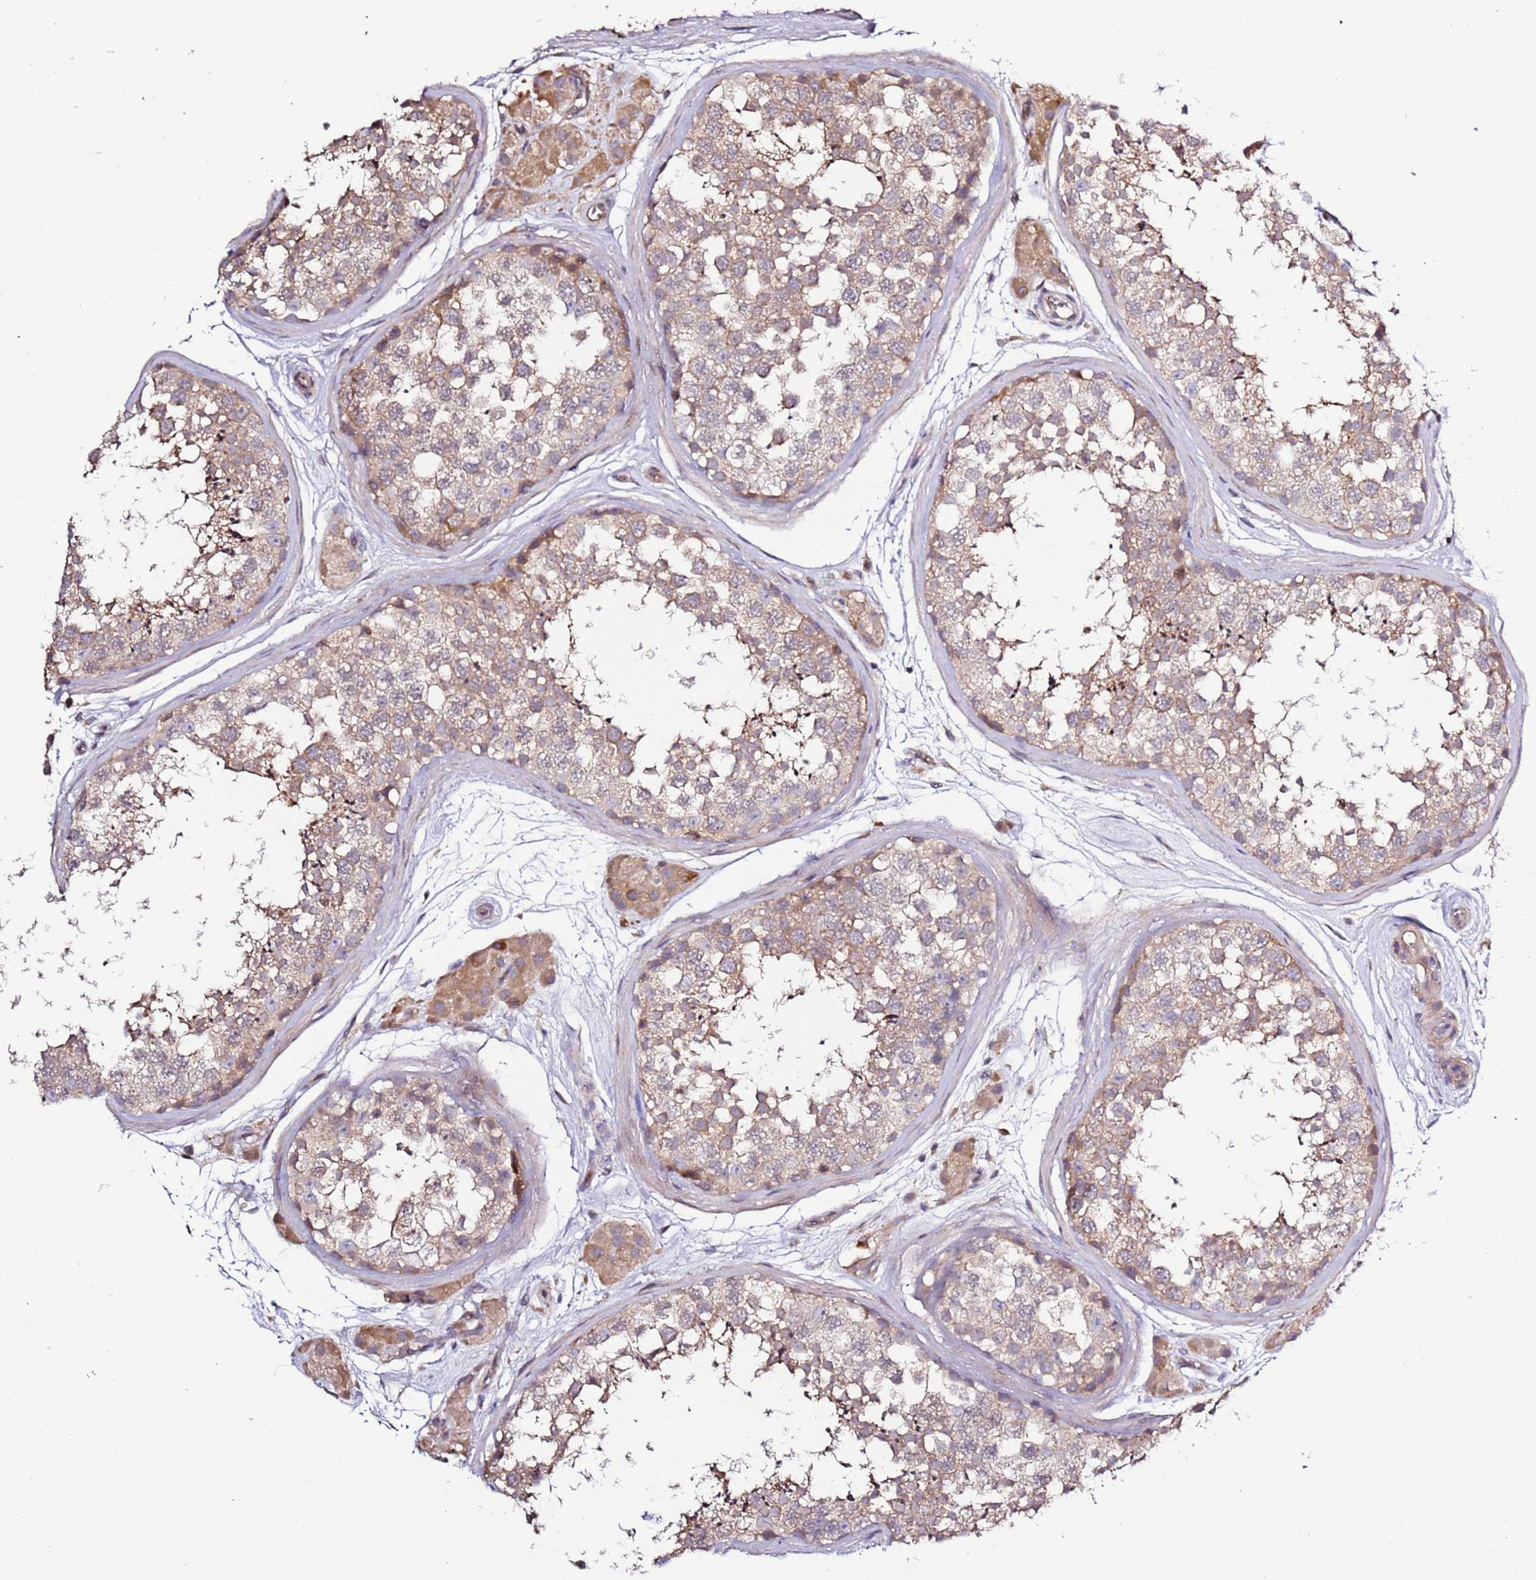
{"staining": {"intensity": "moderate", "quantity": "25%-75%", "location": "cytoplasmic/membranous"}, "tissue": "testis", "cell_type": "Cells in seminiferous ducts", "image_type": "normal", "snomed": [{"axis": "morphology", "description": "Normal tissue, NOS"}, {"axis": "topography", "description": "Testis"}], "caption": "Immunohistochemical staining of unremarkable human testis exhibits moderate cytoplasmic/membranous protein positivity in approximately 25%-75% of cells in seminiferous ducts.", "gene": "HSD17B7", "patient": {"sex": "male", "age": 56}}